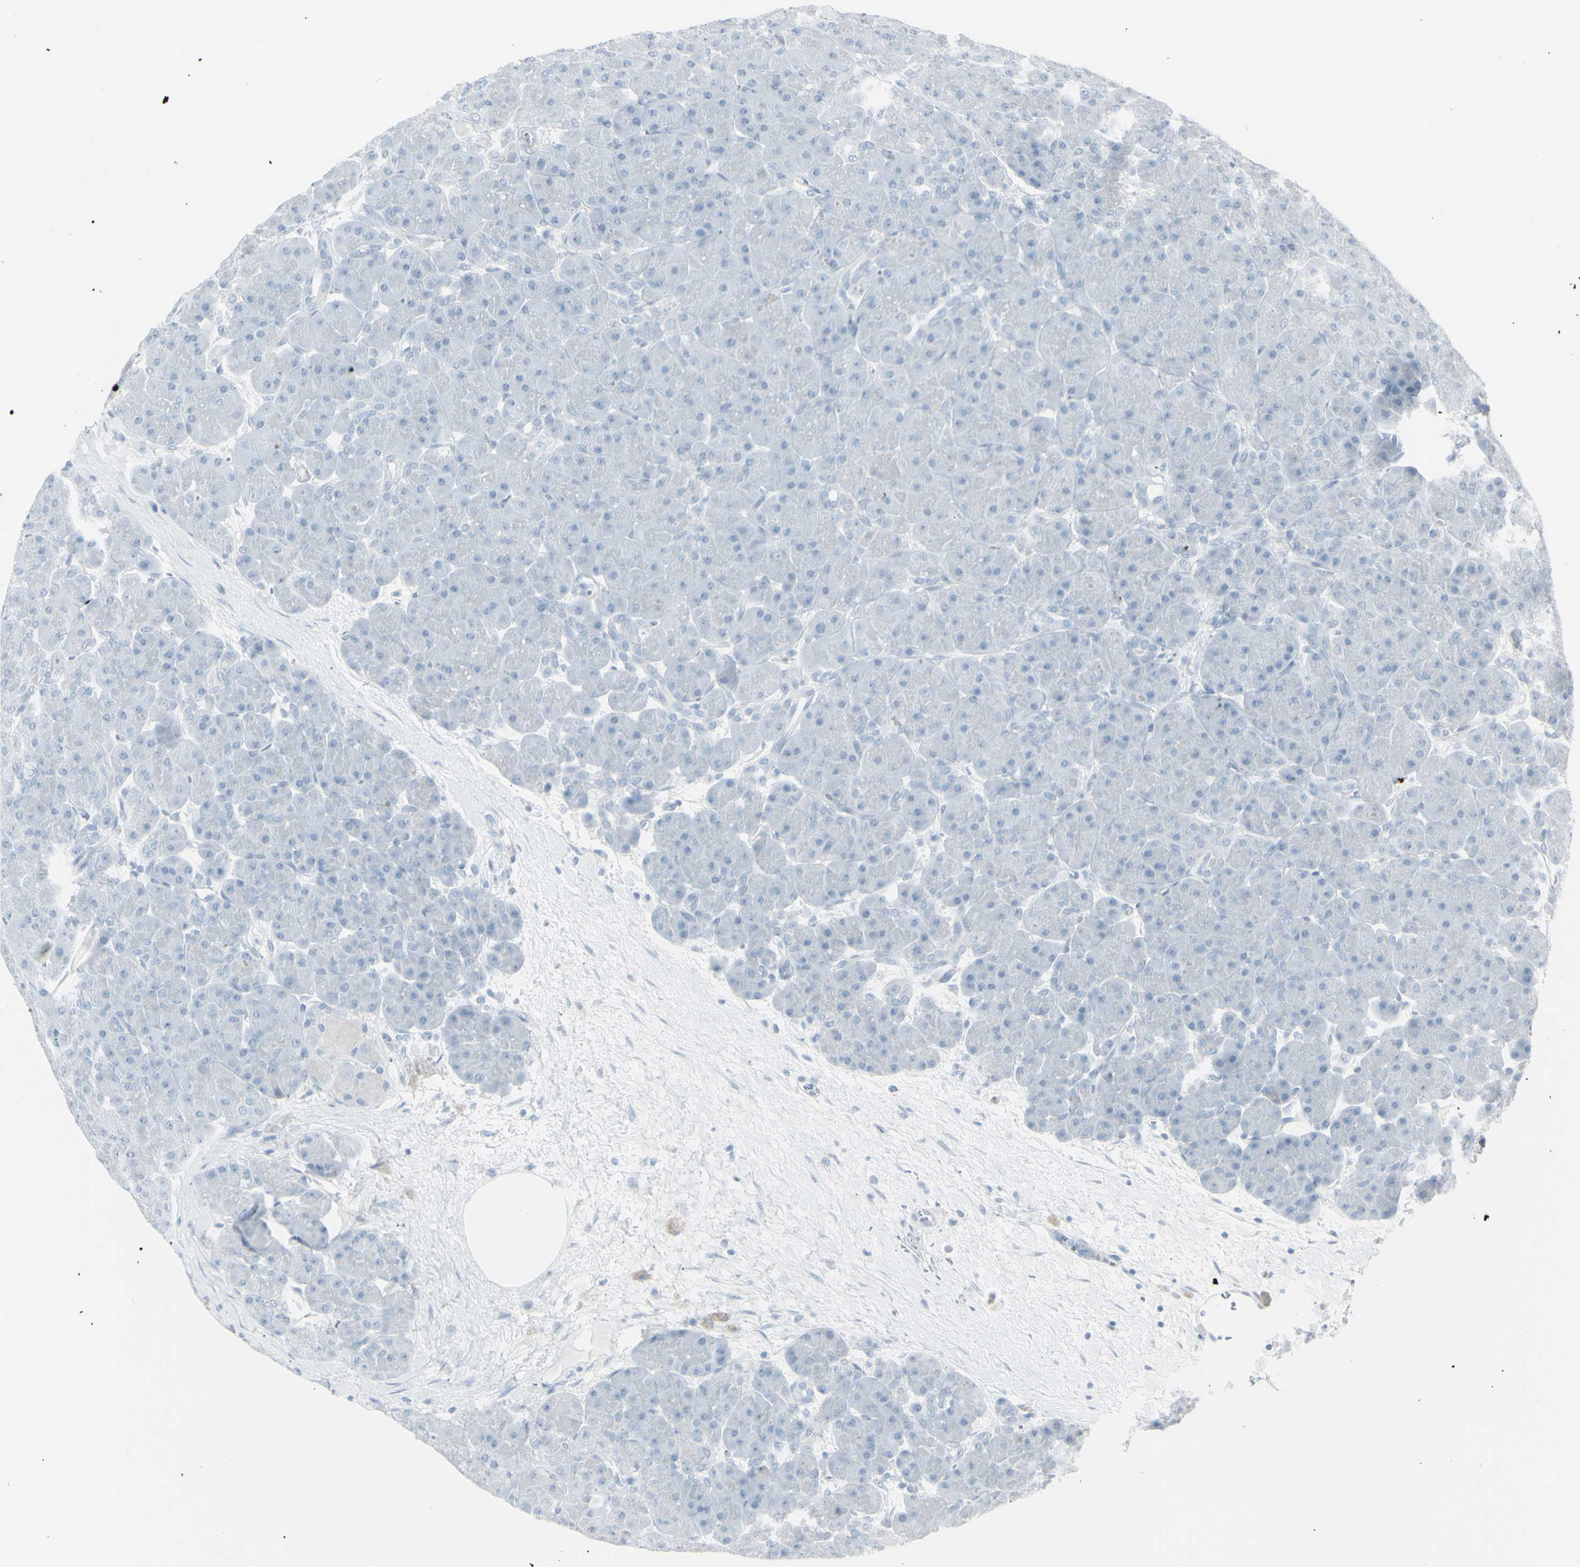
{"staining": {"intensity": "negative", "quantity": "none", "location": "none"}, "tissue": "pancreas", "cell_type": "Exocrine glandular cells", "image_type": "normal", "snomed": [{"axis": "morphology", "description": "Normal tissue, NOS"}, {"axis": "topography", "description": "Pancreas"}], "caption": "Immunohistochemistry (IHC) histopathology image of normal pancreas stained for a protein (brown), which demonstrates no positivity in exocrine glandular cells.", "gene": "YBX2", "patient": {"sex": "male", "age": 66}}